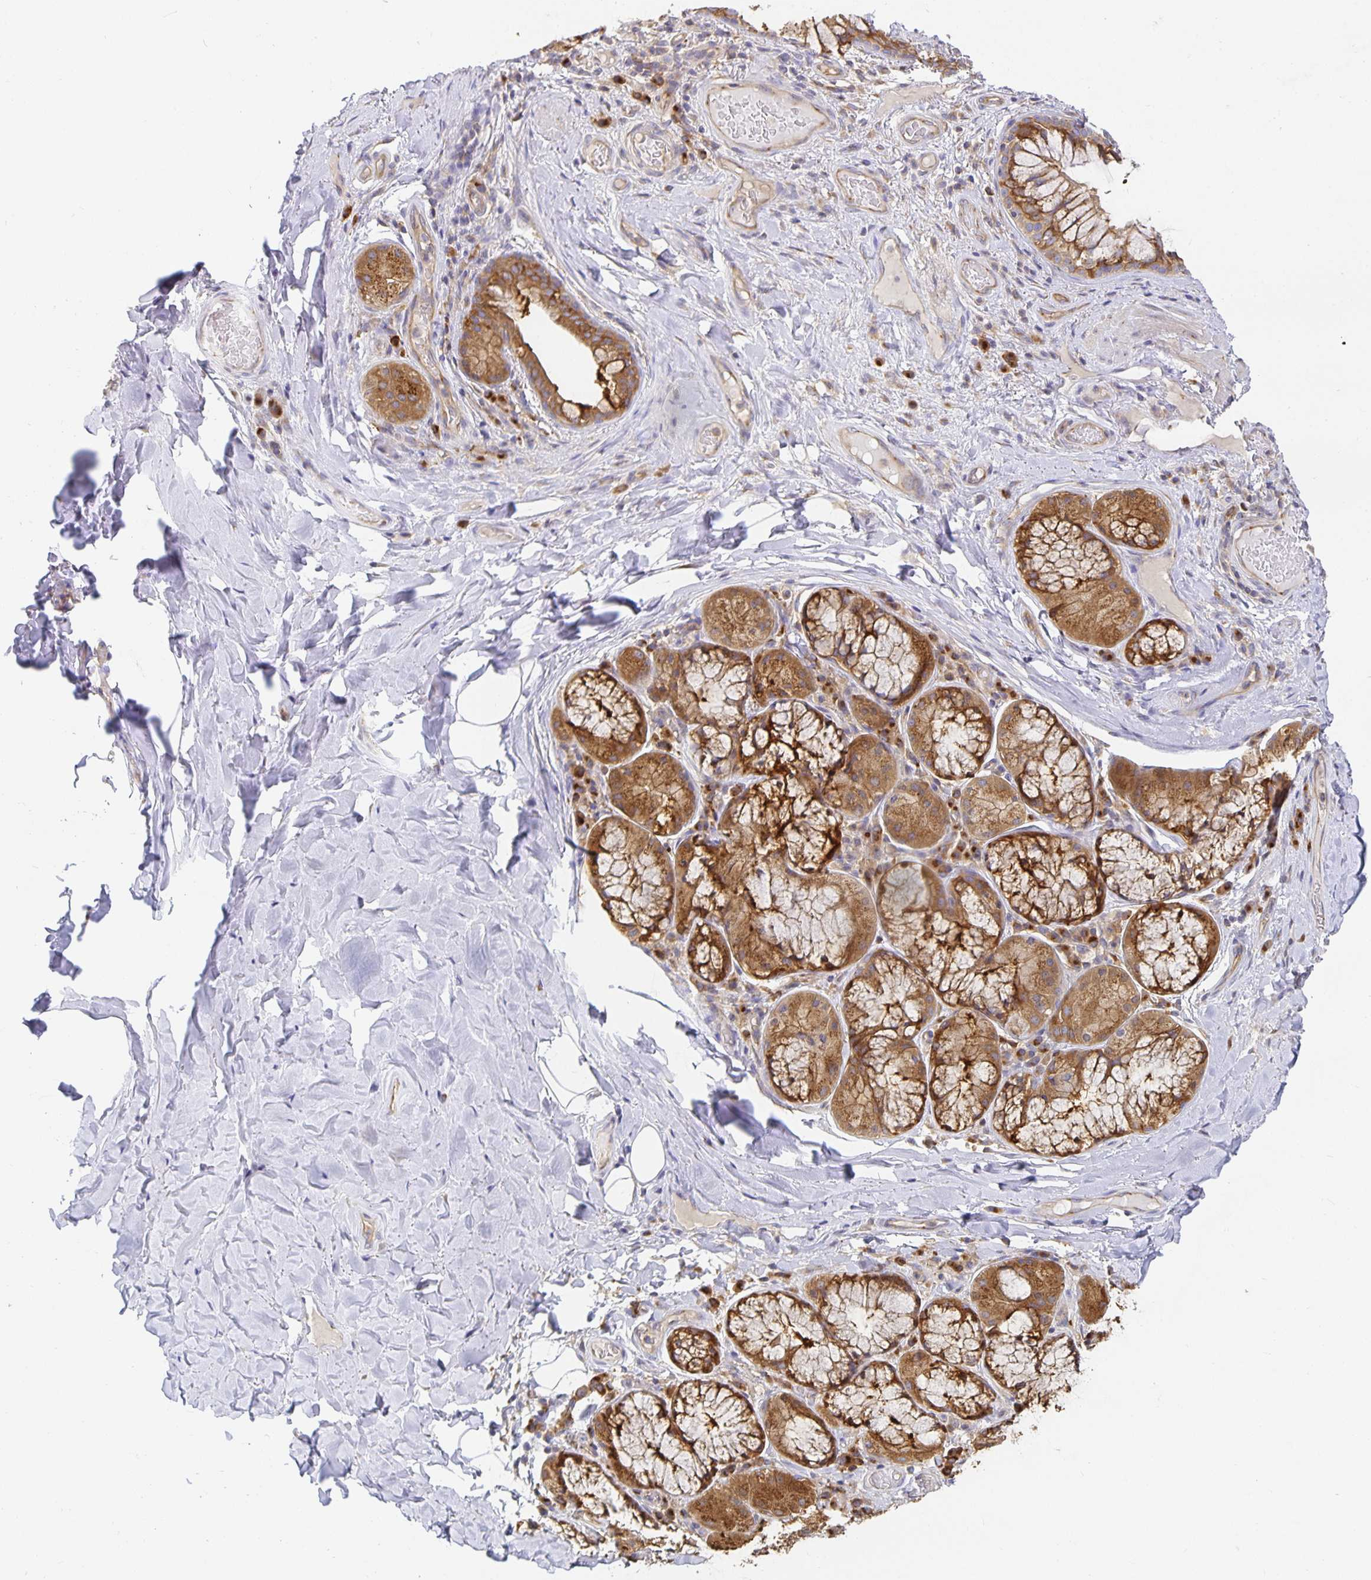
{"staining": {"intensity": "negative", "quantity": "none", "location": "none"}, "tissue": "adipose tissue", "cell_type": "Adipocytes", "image_type": "normal", "snomed": [{"axis": "morphology", "description": "Normal tissue, NOS"}, {"axis": "topography", "description": "Cartilage tissue"}, {"axis": "topography", "description": "Bronchus"}], "caption": "The photomicrograph displays no staining of adipocytes in normal adipose tissue.", "gene": "USO1", "patient": {"sex": "male", "age": 64}}